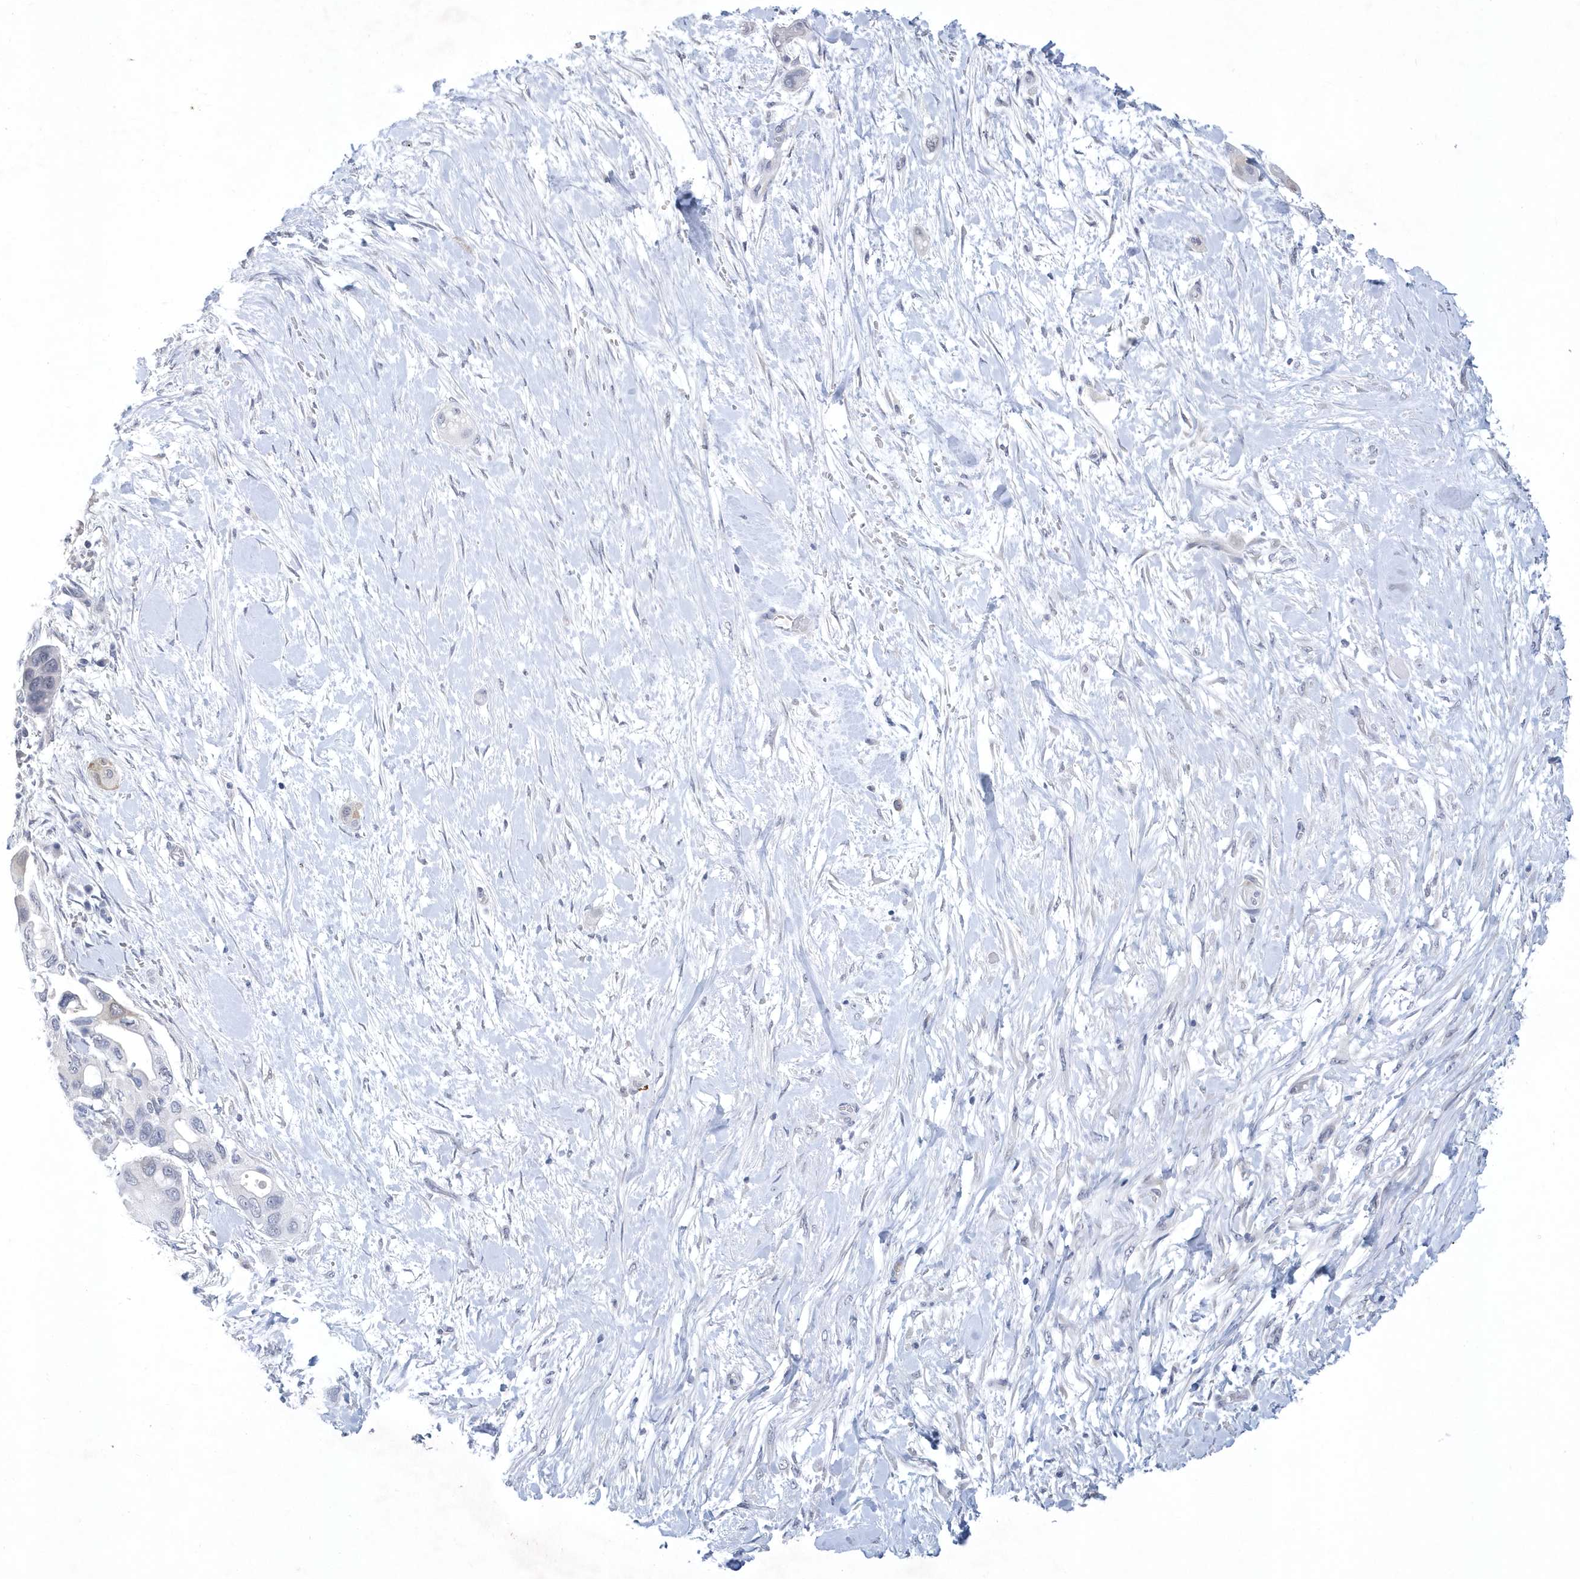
{"staining": {"intensity": "negative", "quantity": "none", "location": "none"}, "tissue": "pancreatic cancer", "cell_type": "Tumor cells", "image_type": "cancer", "snomed": [{"axis": "morphology", "description": "Adenocarcinoma, NOS"}, {"axis": "topography", "description": "Pancreas"}], "caption": "Human adenocarcinoma (pancreatic) stained for a protein using IHC reveals no positivity in tumor cells.", "gene": "SRGAP3", "patient": {"sex": "male", "age": 68}}